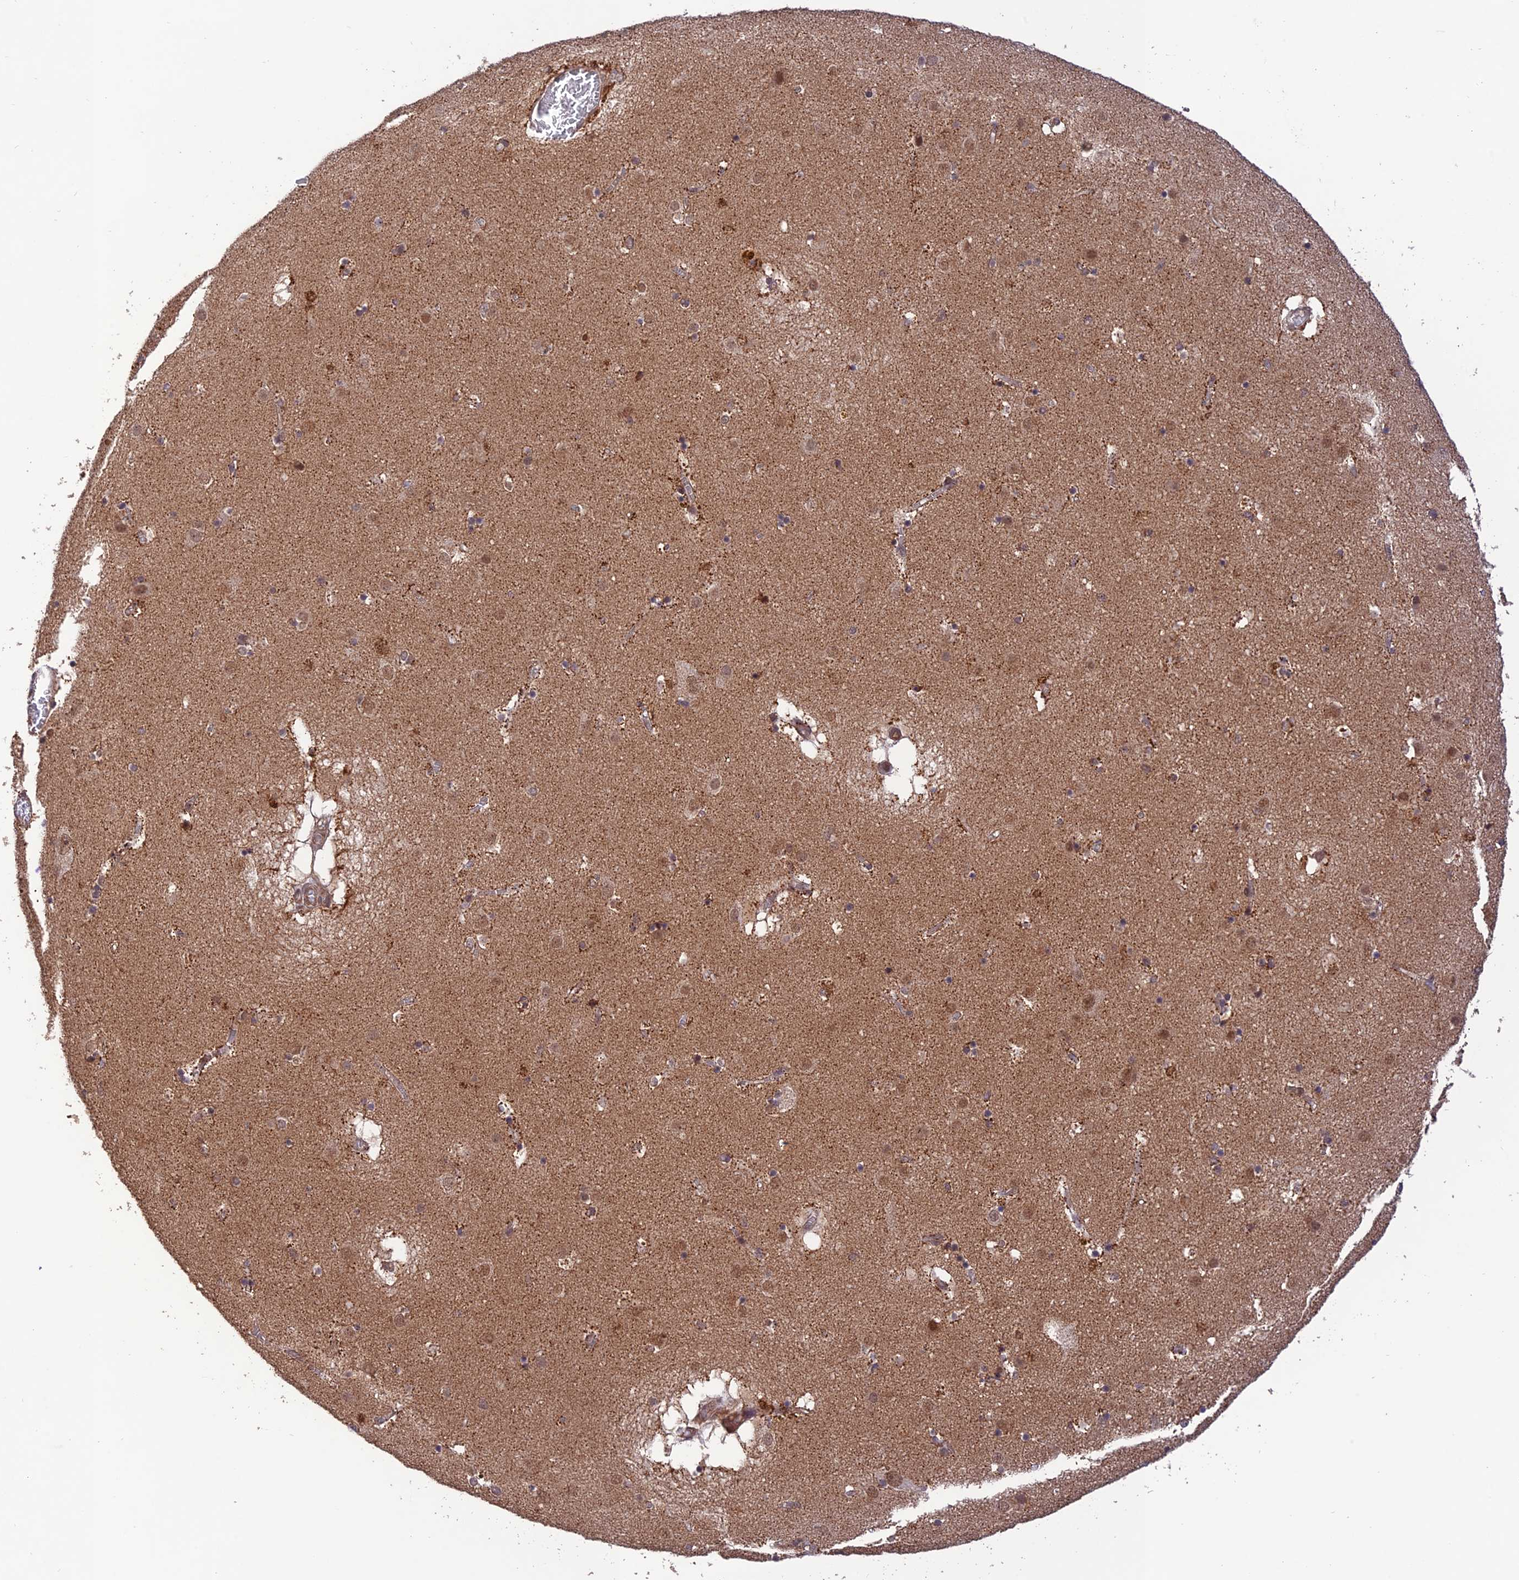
{"staining": {"intensity": "weak", "quantity": "25%-75%", "location": "nuclear"}, "tissue": "caudate", "cell_type": "Glial cells", "image_type": "normal", "snomed": [{"axis": "morphology", "description": "Normal tissue, NOS"}, {"axis": "topography", "description": "Lateral ventricle wall"}], "caption": "Immunohistochemical staining of benign caudate displays weak nuclear protein positivity in about 25%-75% of glial cells.", "gene": "REV1", "patient": {"sex": "male", "age": 70}}